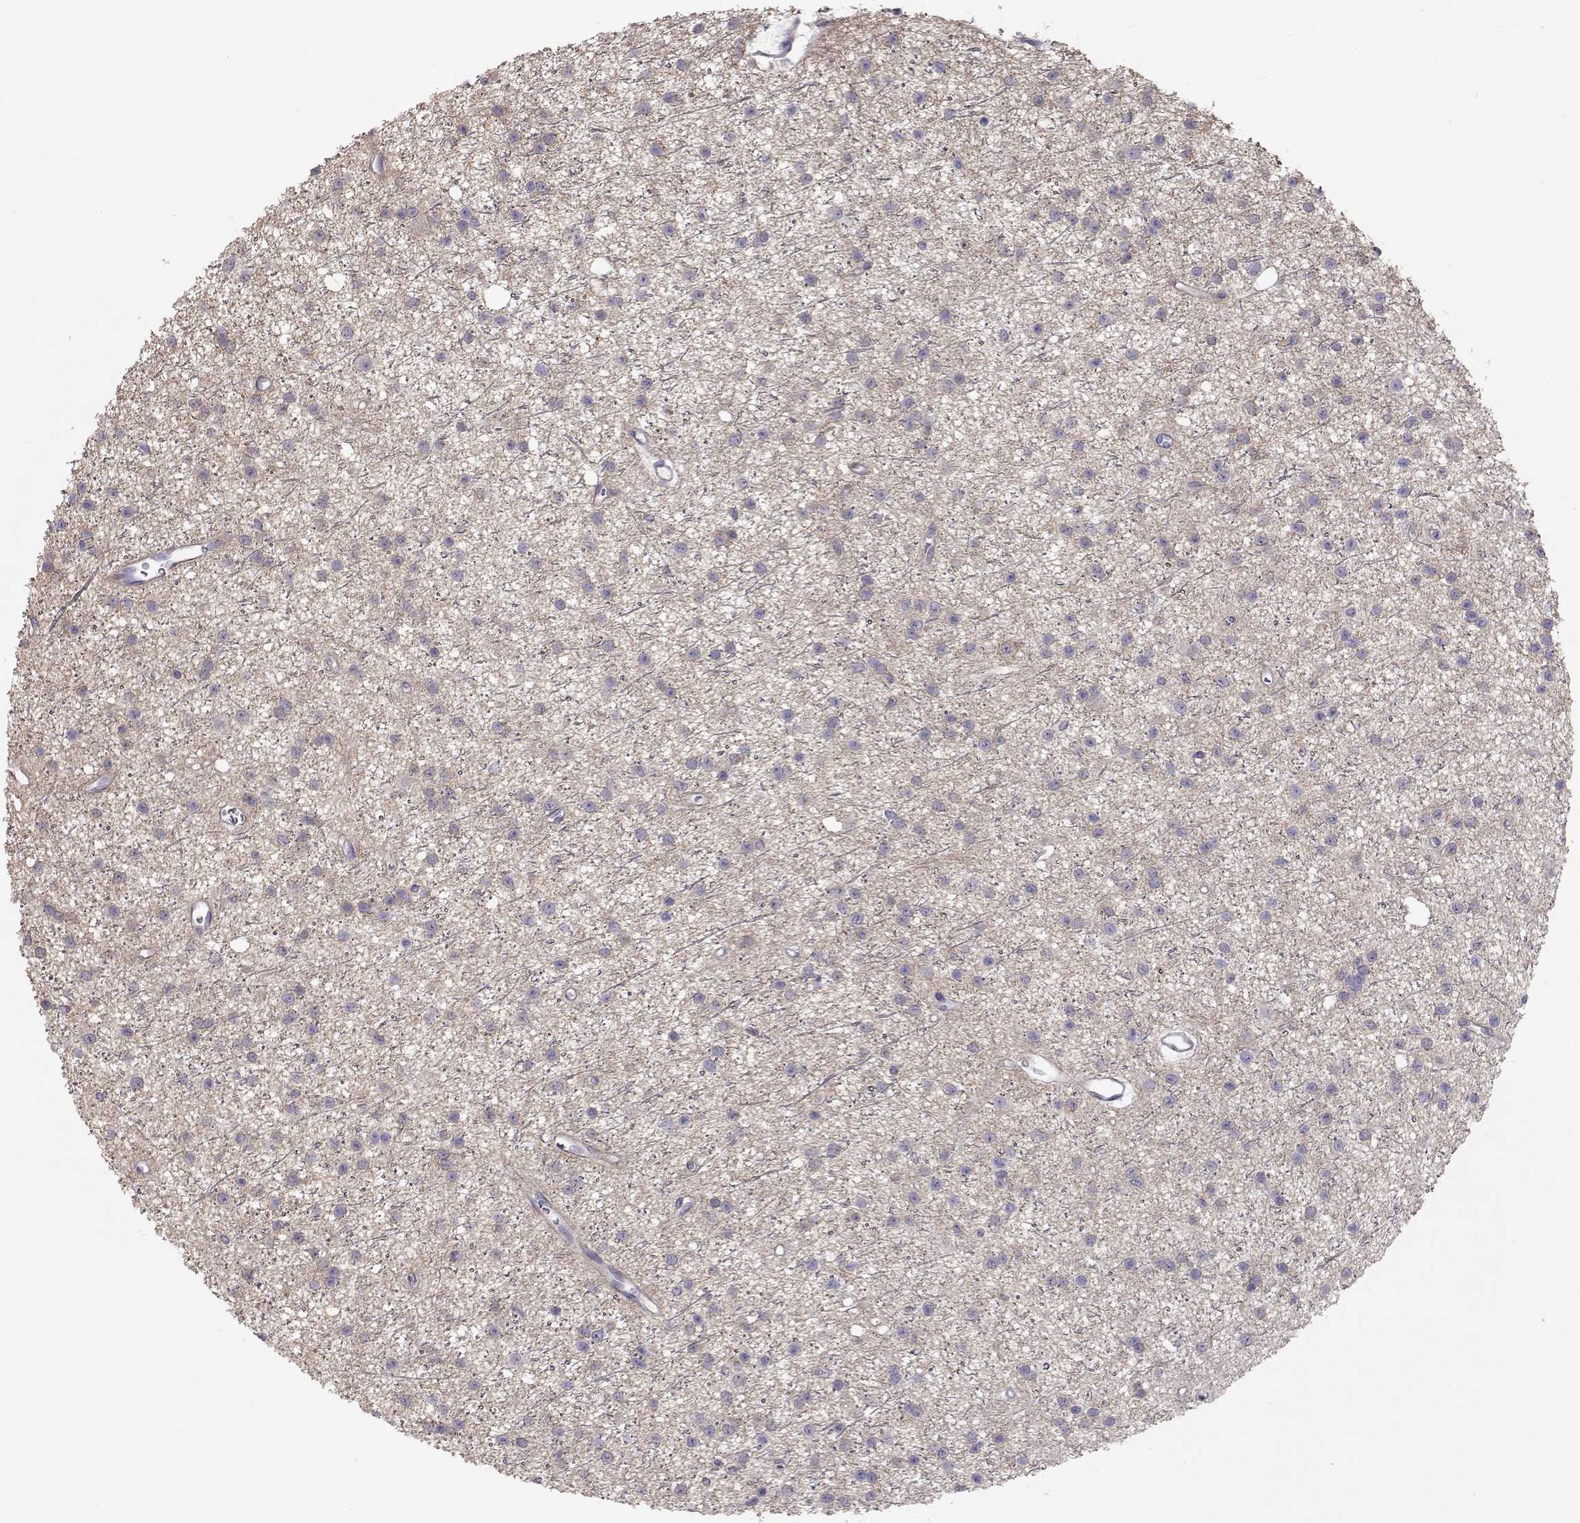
{"staining": {"intensity": "negative", "quantity": "none", "location": "none"}, "tissue": "glioma", "cell_type": "Tumor cells", "image_type": "cancer", "snomed": [{"axis": "morphology", "description": "Glioma, malignant, Low grade"}, {"axis": "topography", "description": "Brain"}], "caption": "There is no significant staining in tumor cells of malignant low-grade glioma.", "gene": "NCAM2", "patient": {"sex": "male", "age": 27}}